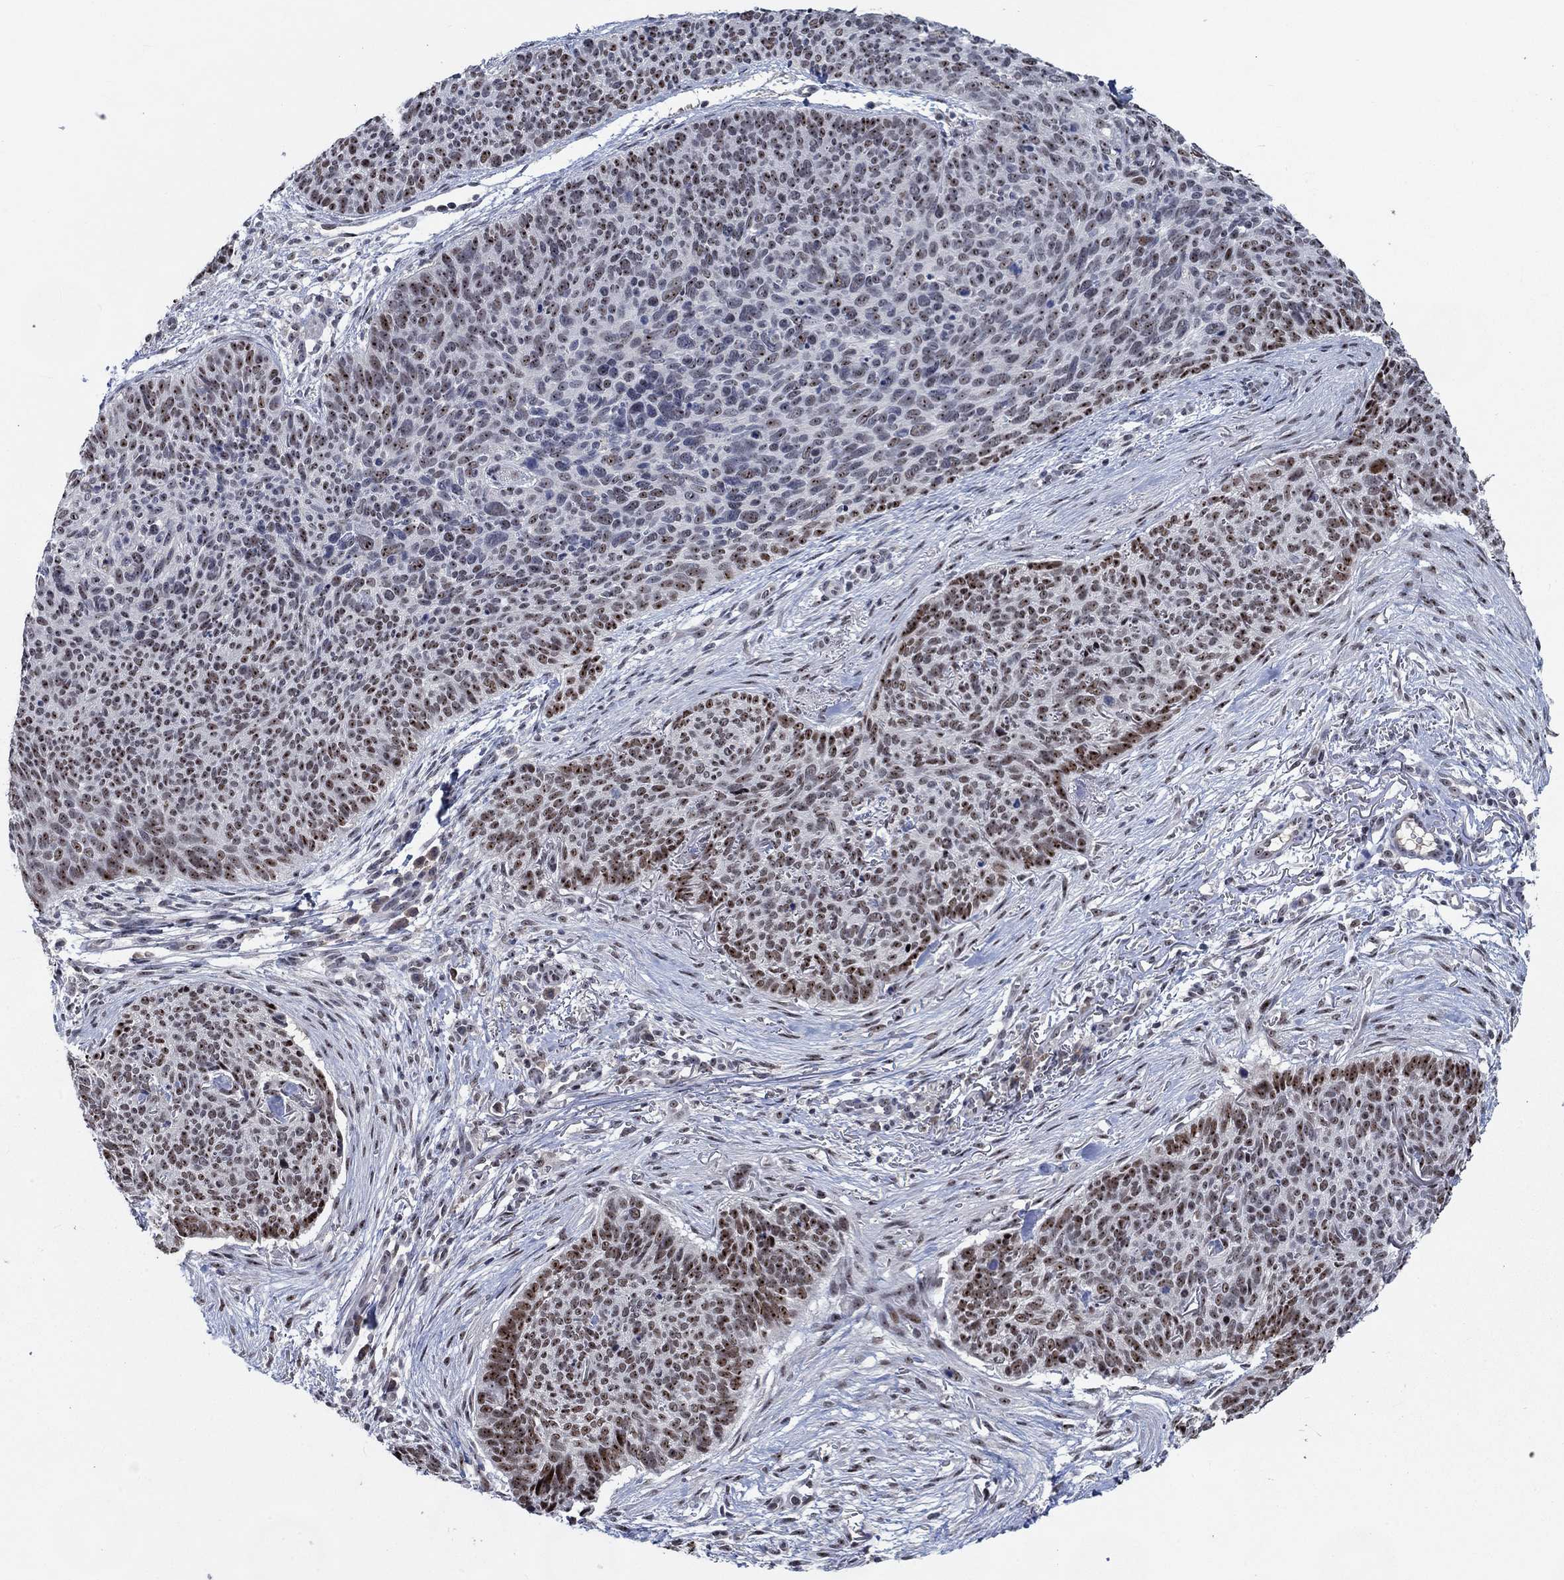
{"staining": {"intensity": "strong", "quantity": "25%-75%", "location": "nuclear"}, "tissue": "skin cancer", "cell_type": "Tumor cells", "image_type": "cancer", "snomed": [{"axis": "morphology", "description": "Basal cell carcinoma"}, {"axis": "topography", "description": "Skin"}], "caption": "High-magnification brightfield microscopy of basal cell carcinoma (skin) stained with DAB (brown) and counterstained with hematoxylin (blue). tumor cells exhibit strong nuclear staining is identified in approximately25%-75% of cells.", "gene": "HTN1", "patient": {"sex": "male", "age": 64}}